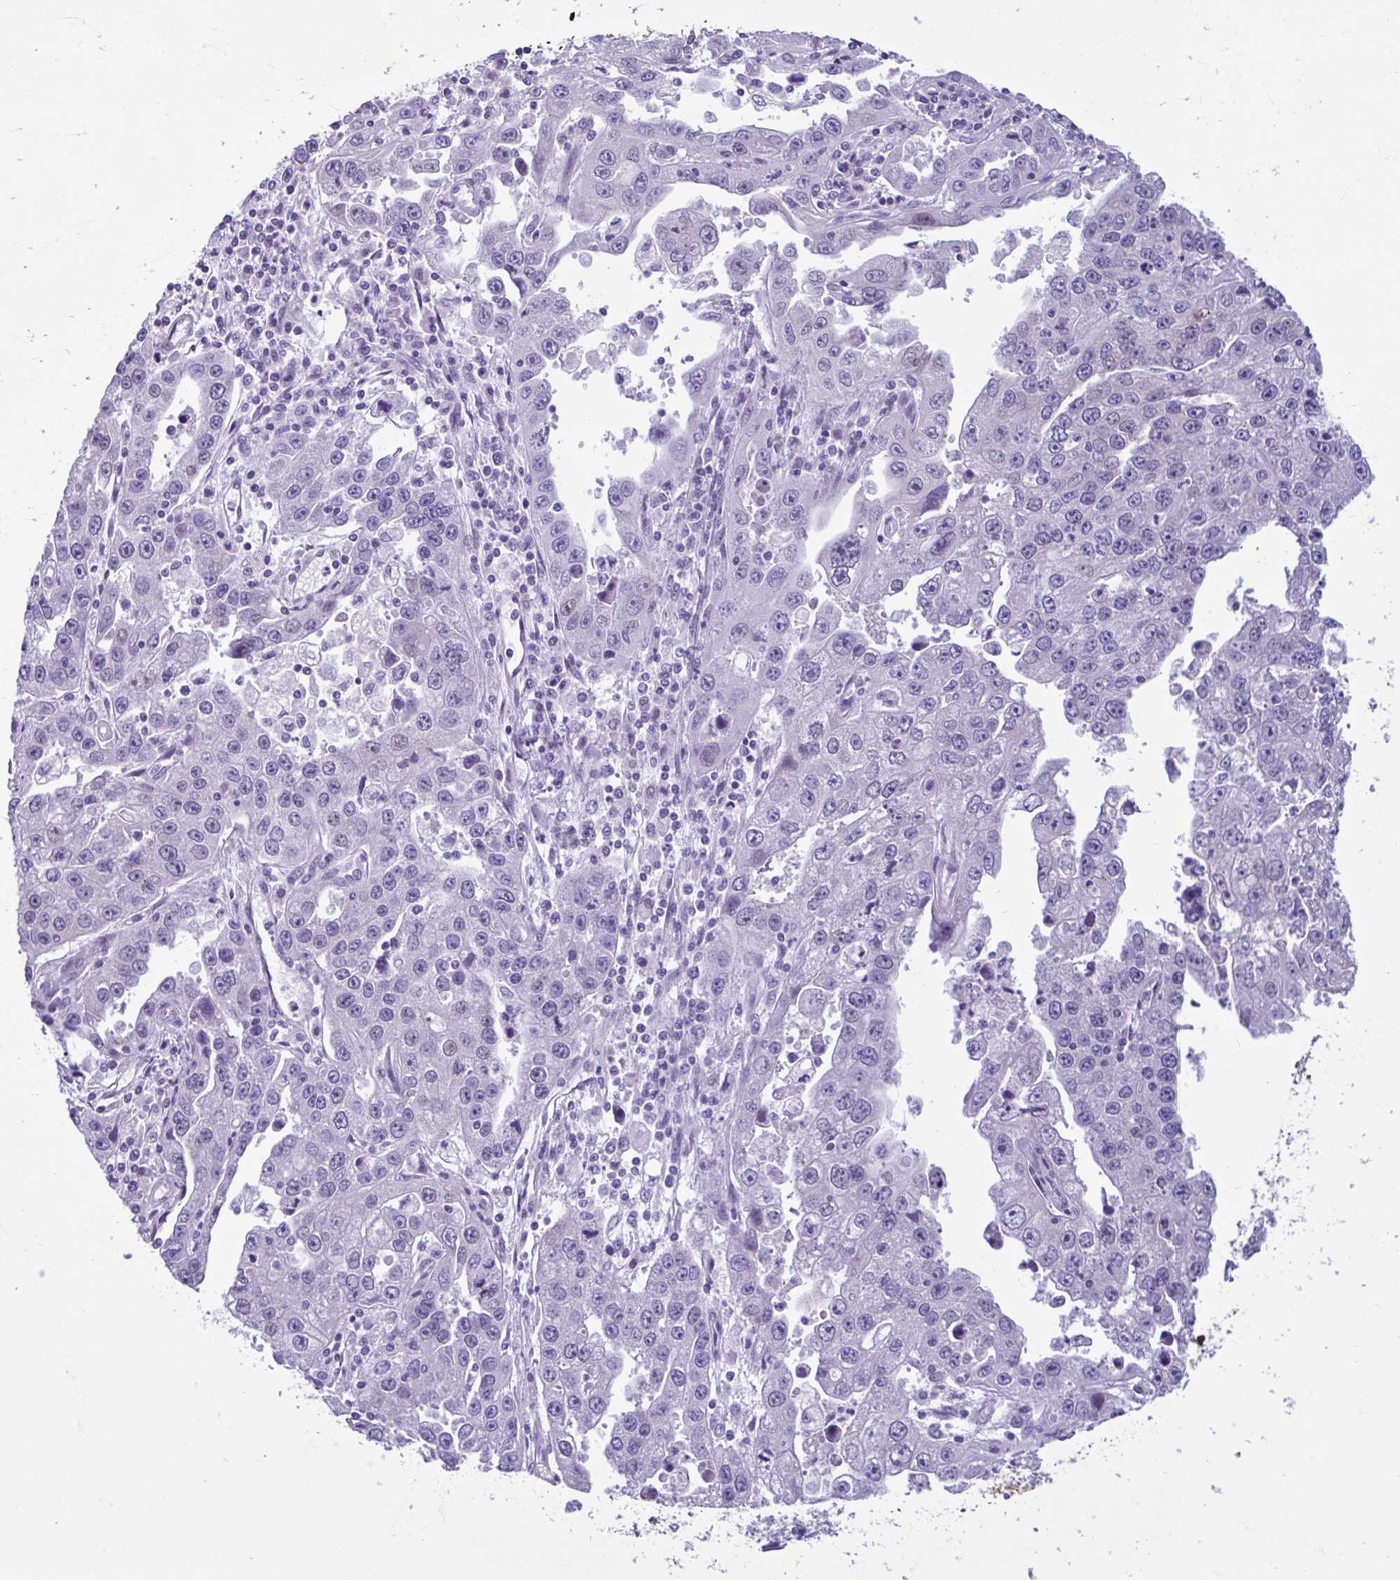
{"staining": {"intensity": "moderate", "quantity": "<25%", "location": "cytoplasmic/membranous"}, "tissue": "endometrial cancer", "cell_type": "Tumor cells", "image_type": "cancer", "snomed": [{"axis": "morphology", "description": "Adenocarcinoma, NOS"}, {"axis": "topography", "description": "Uterus"}], "caption": "The micrograph demonstrates a brown stain indicating the presence of a protein in the cytoplasmic/membranous of tumor cells in endometrial cancer (adenocarcinoma).", "gene": "FAM153A", "patient": {"sex": "female", "age": 62}}